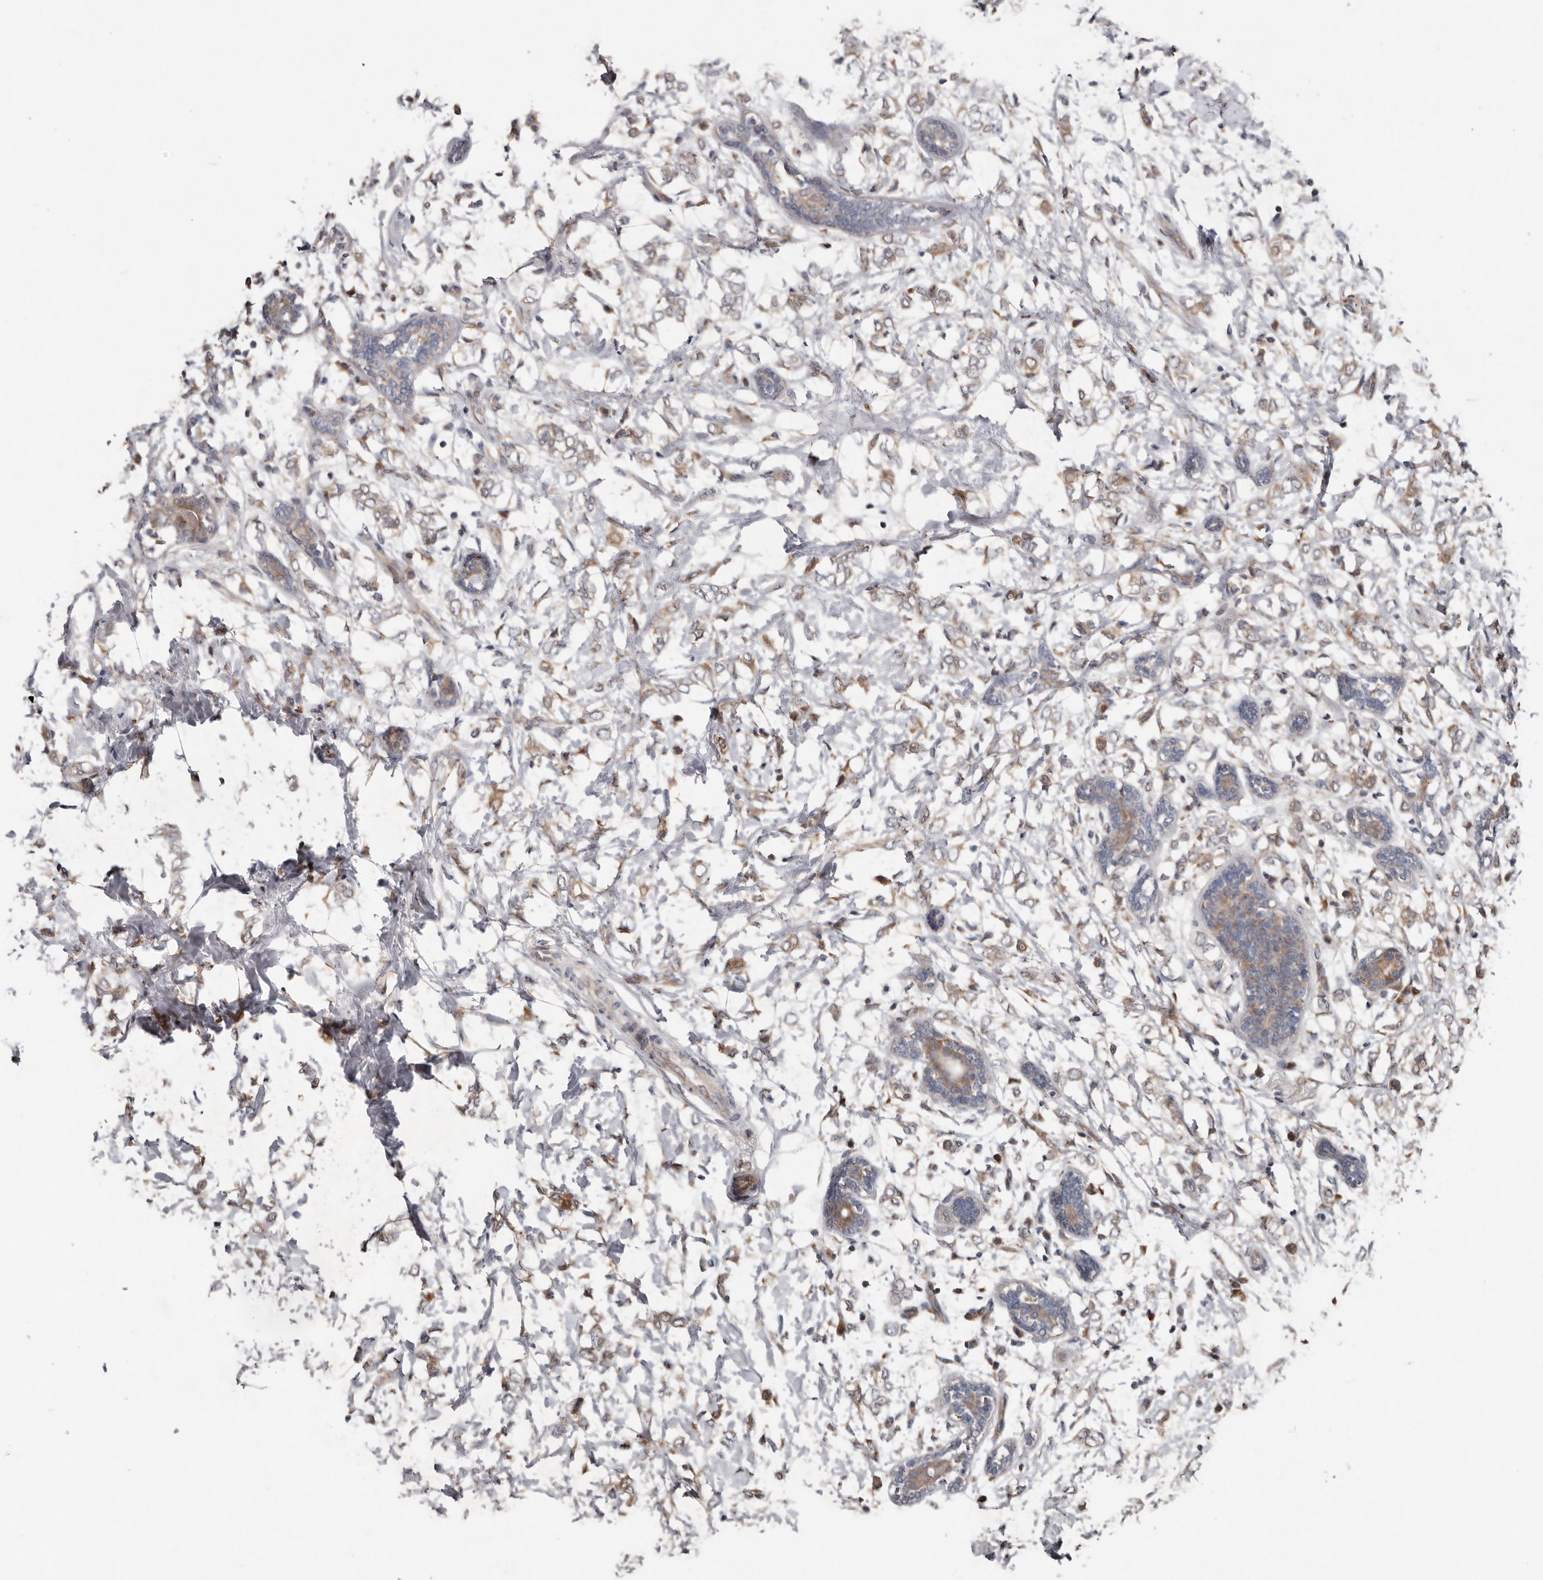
{"staining": {"intensity": "weak", "quantity": "25%-75%", "location": "cytoplasmic/membranous"}, "tissue": "breast cancer", "cell_type": "Tumor cells", "image_type": "cancer", "snomed": [{"axis": "morphology", "description": "Normal tissue, NOS"}, {"axis": "morphology", "description": "Lobular carcinoma"}, {"axis": "topography", "description": "Breast"}], "caption": "Immunohistochemical staining of breast cancer exhibits low levels of weak cytoplasmic/membranous expression in about 25%-75% of tumor cells.", "gene": "CHML", "patient": {"sex": "female", "age": 47}}